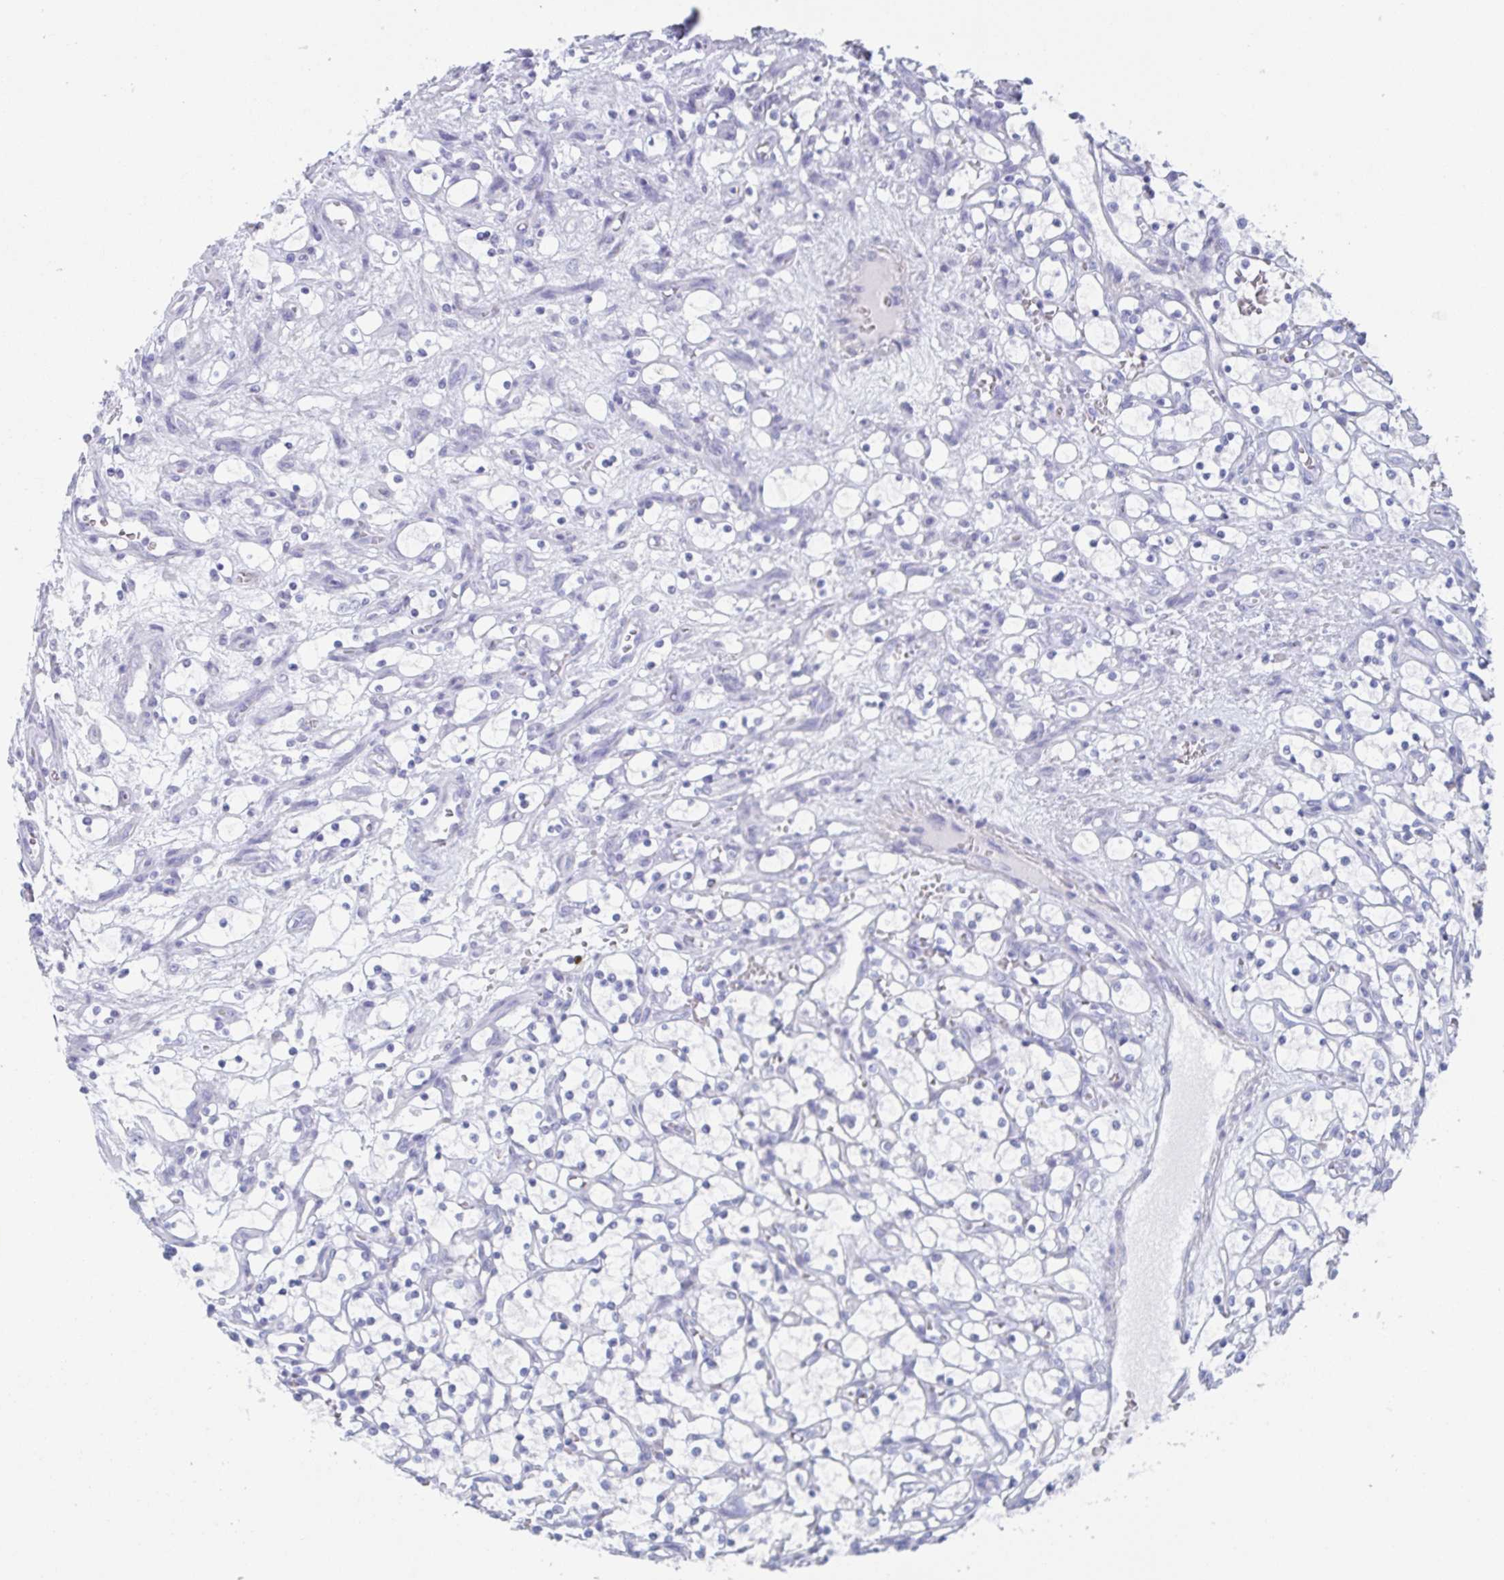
{"staining": {"intensity": "negative", "quantity": "none", "location": "none"}, "tissue": "renal cancer", "cell_type": "Tumor cells", "image_type": "cancer", "snomed": [{"axis": "morphology", "description": "Adenocarcinoma, NOS"}, {"axis": "topography", "description": "Kidney"}], "caption": "Immunohistochemistry of human adenocarcinoma (renal) demonstrates no positivity in tumor cells.", "gene": "TAGLN3", "patient": {"sex": "female", "age": 69}}